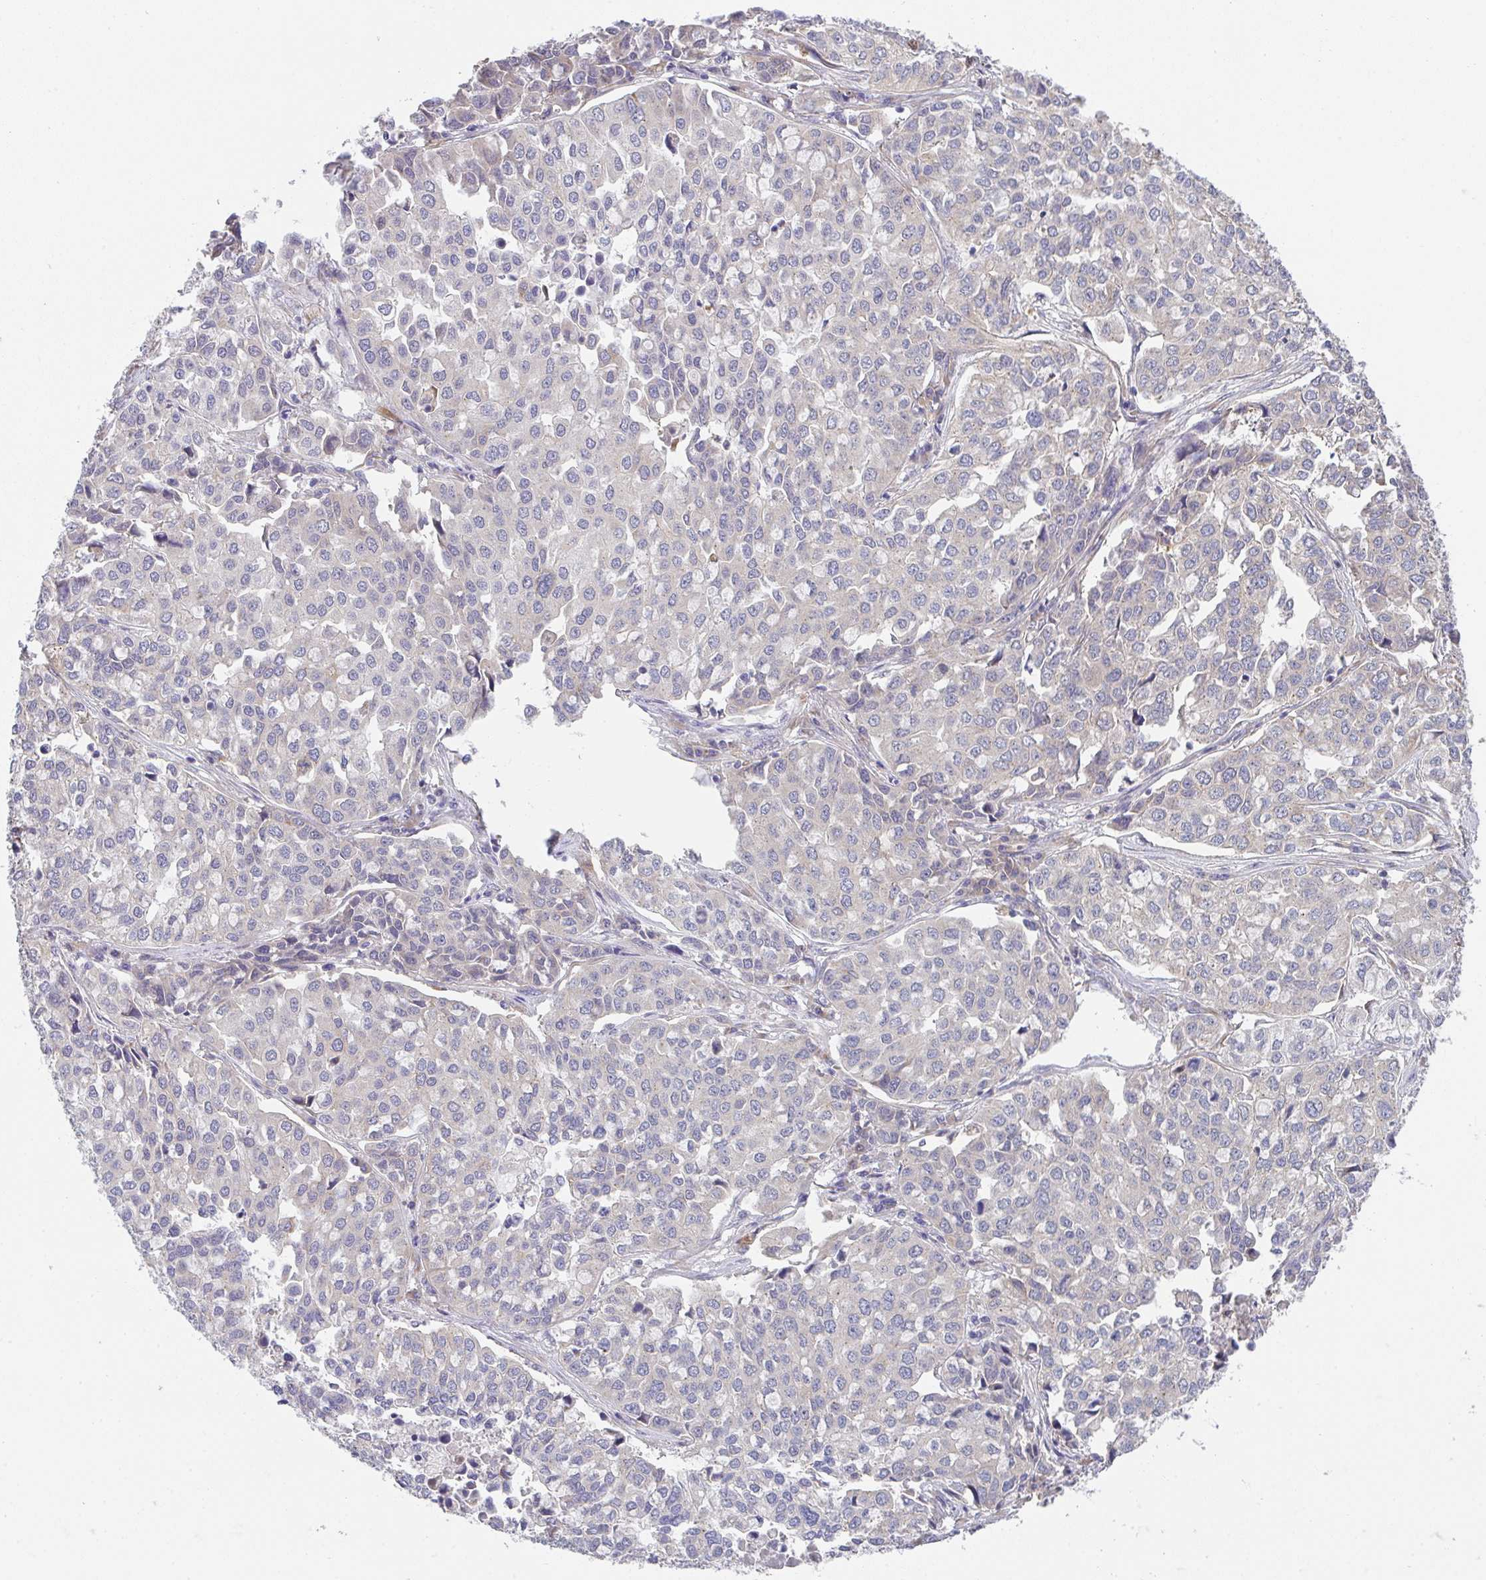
{"staining": {"intensity": "negative", "quantity": "none", "location": "none"}, "tissue": "lung cancer", "cell_type": "Tumor cells", "image_type": "cancer", "snomed": [{"axis": "morphology", "description": "Adenocarcinoma, NOS"}, {"axis": "morphology", "description": "Adenocarcinoma, metastatic, NOS"}, {"axis": "topography", "description": "Lymph node"}, {"axis": "topography", "description": "Lung"}], "caption": "Micrograph shows no protein staining in tumor cells of metastatic adenocarcinoma (lung) tissue.", "gene": "TSPAN31", "patient": {"sex": "female", "age": 65}}